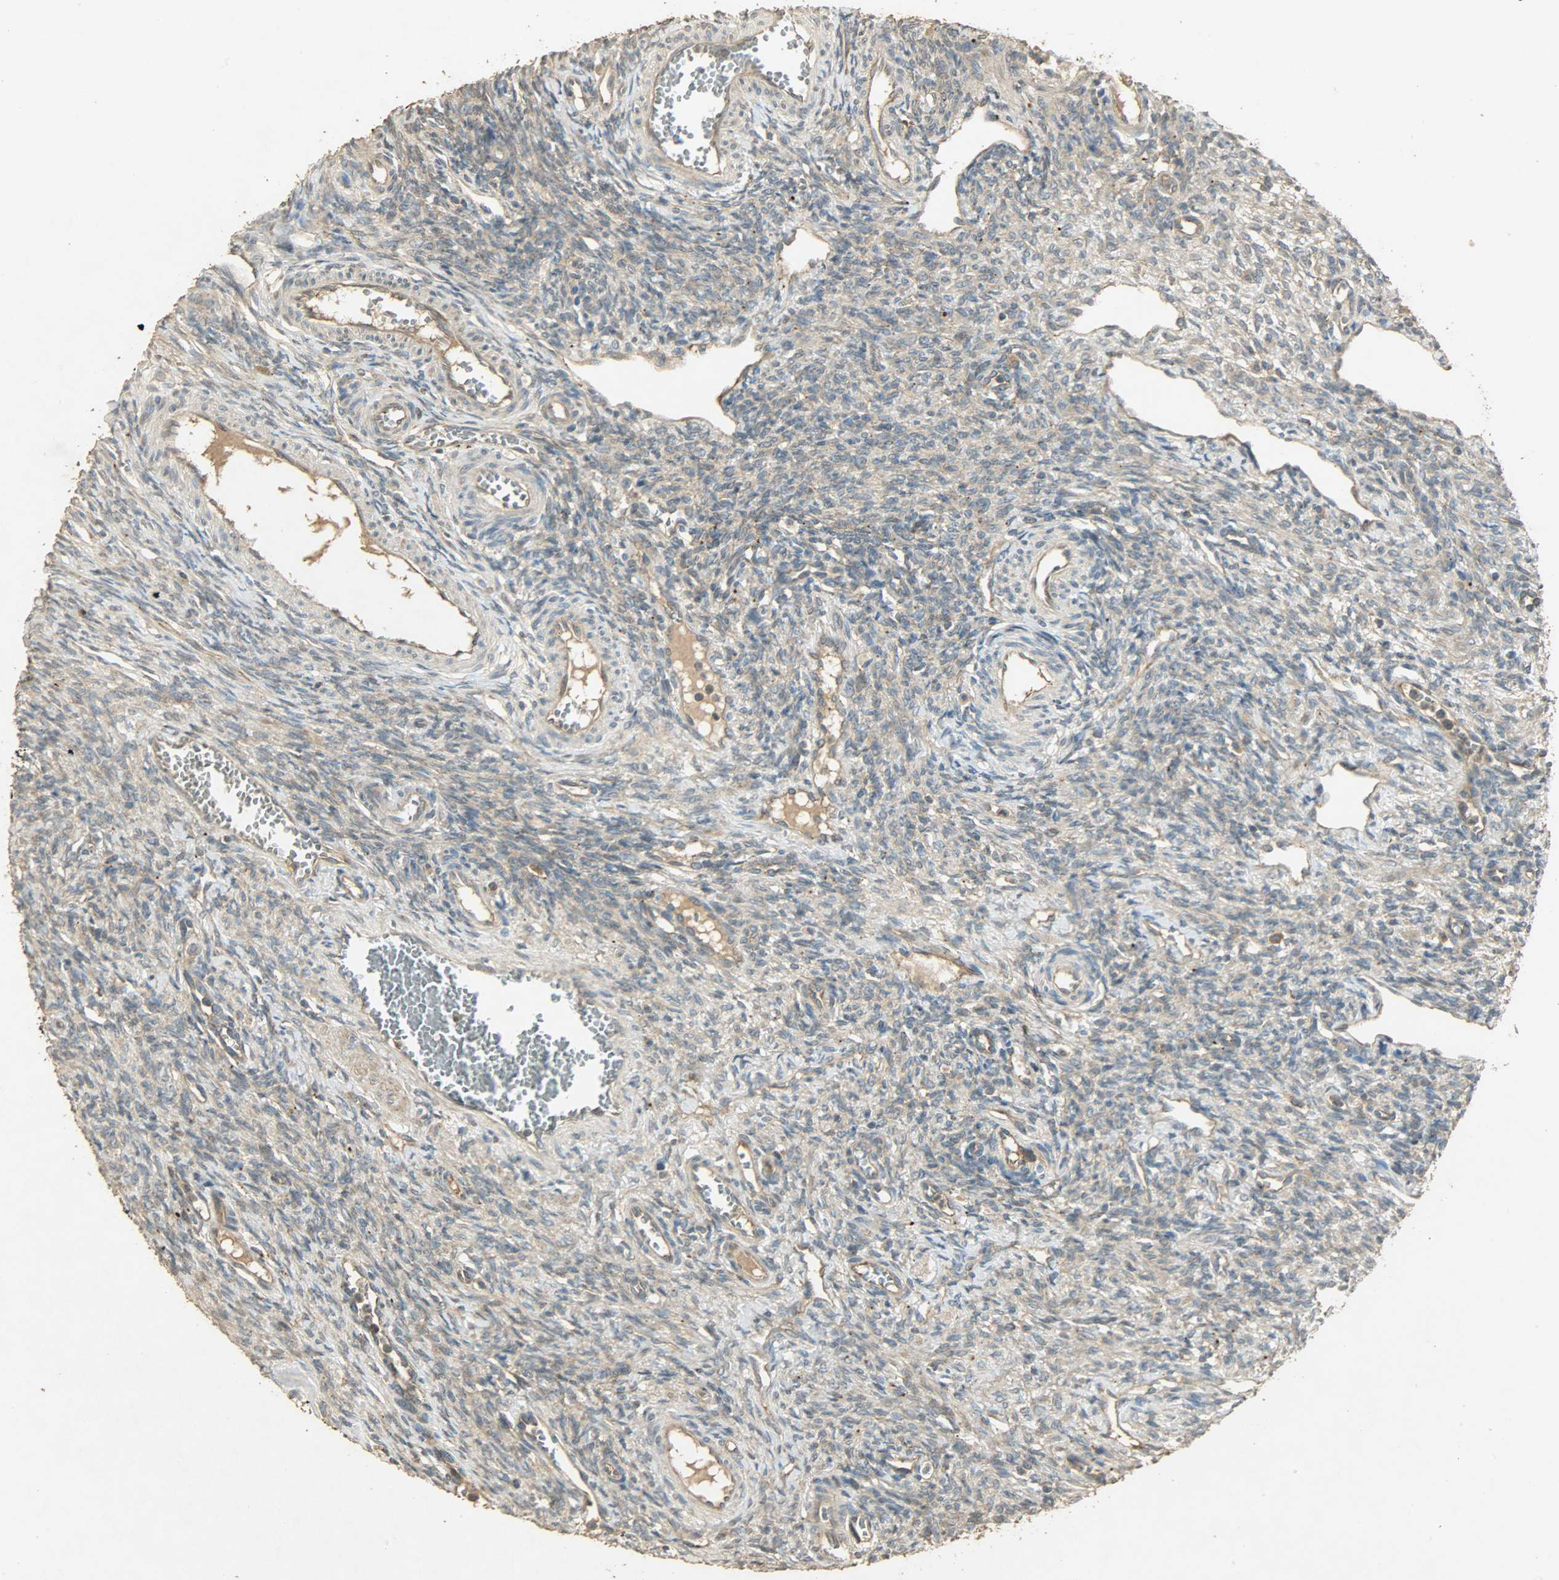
{"staining": {"intensity": "moderate", "quantity": ">75%", "location": "cytoplasmic/membranous"}, "tissue": "ovary", "cell_type": "Ovarian stroma cells", "image_type": "normal", "snomed": [{"axis": "morphology", "description": "Normal tissue, NOS"}, {"axis": "topography", "description": "Ovary"}], "caption": "Ovarian stroma cells exhibit medium levels of moderate cytoplasmic/membranous positivity in approximately >75% of cells in unremarkable ovary.", "gene": "ATP2B1", "patient": {"sex": "female", "age": 33}}